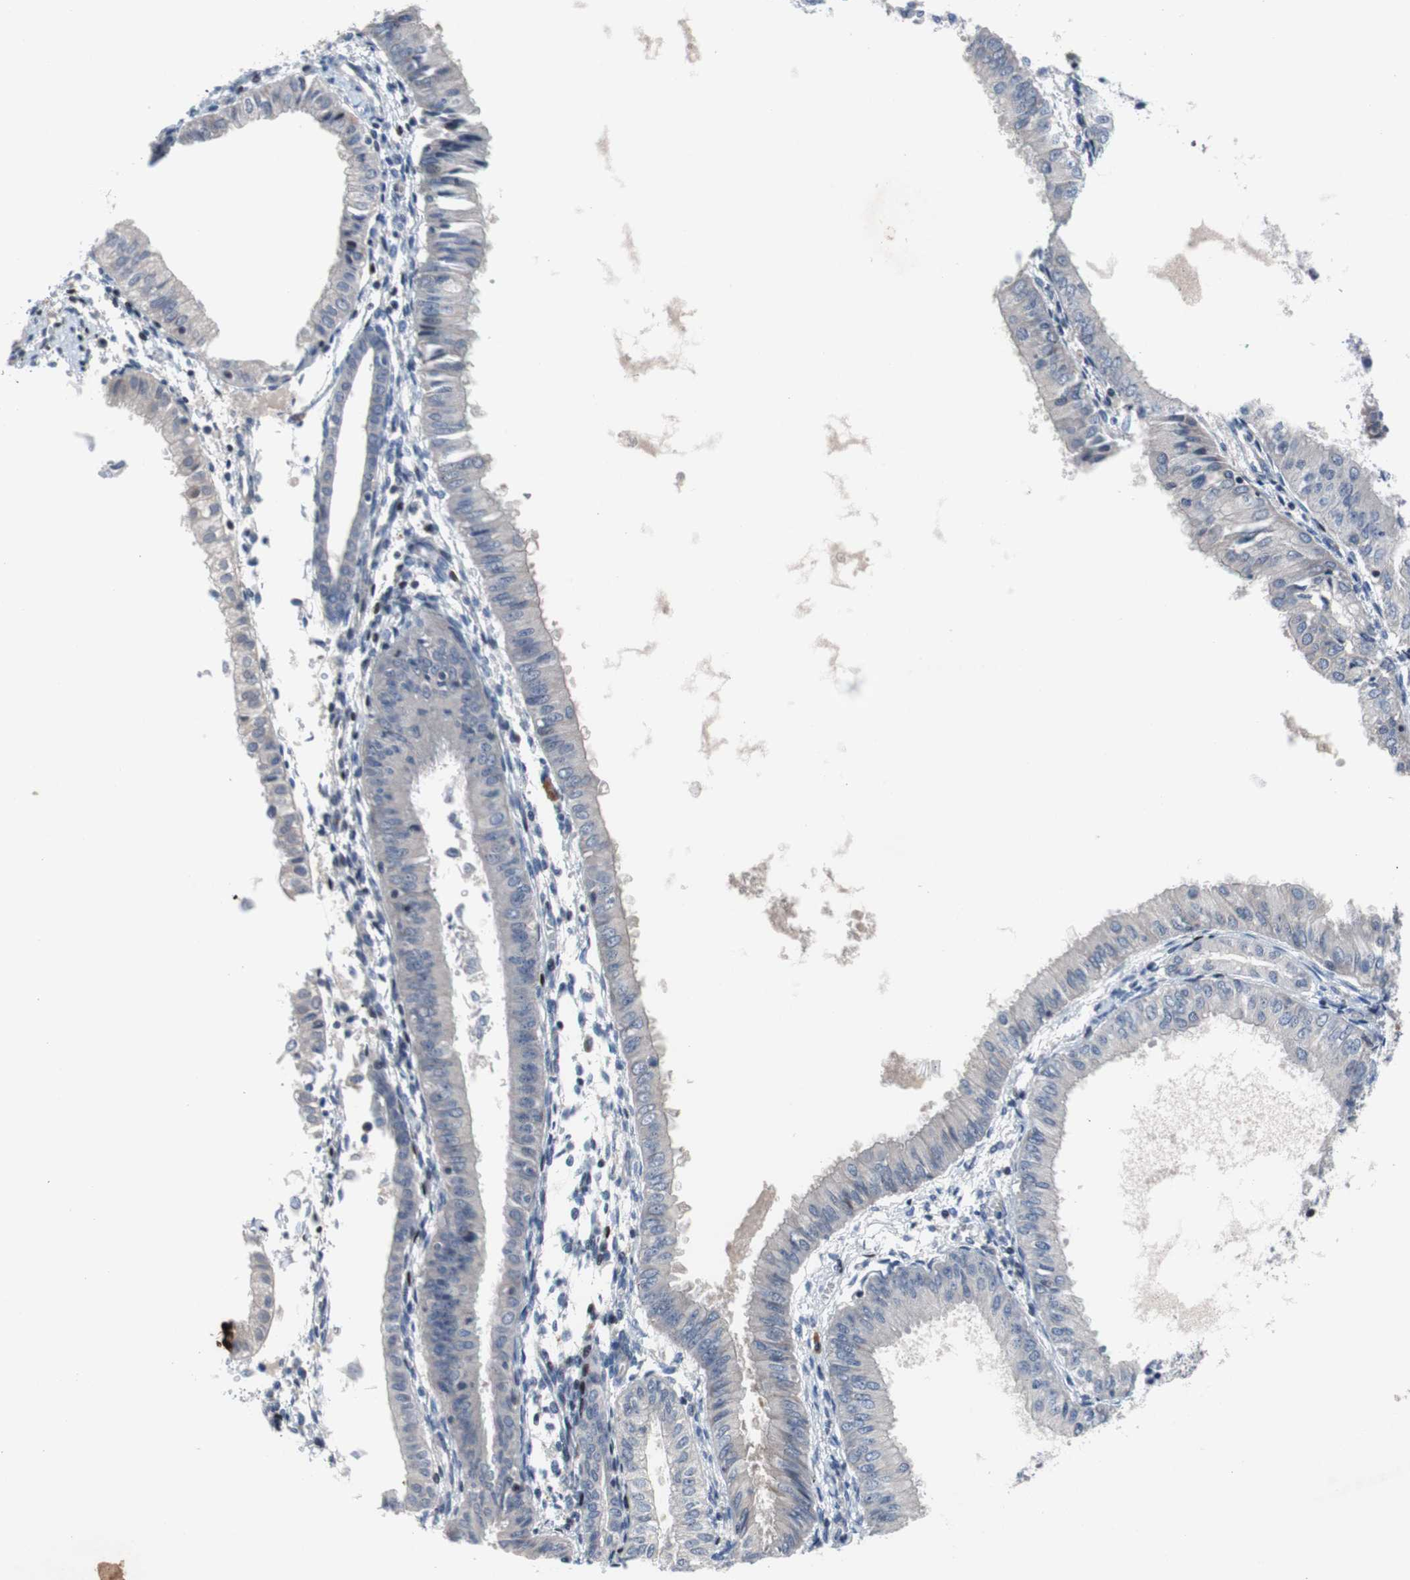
{"staining": {"intensity": "negative", "quantity": "none", "location": "none"}, "tissue": "endometrial cancer", "cell_type": "Tumor cells", "image_type": "cancer", "snomed": [{"axis": "morphology", "description": "Adenocarcinoma, NOS"}, {"axis": "topography", "description": "Endometrium"}], "caption": "Human endometrial cancer (adenocarcinoma) stained for a protein using immunohistochemistry (IHC) displays no positivity in tumor cells.", "gene": "MUTYH", "patient": {"sex": "female", "age": 53}}